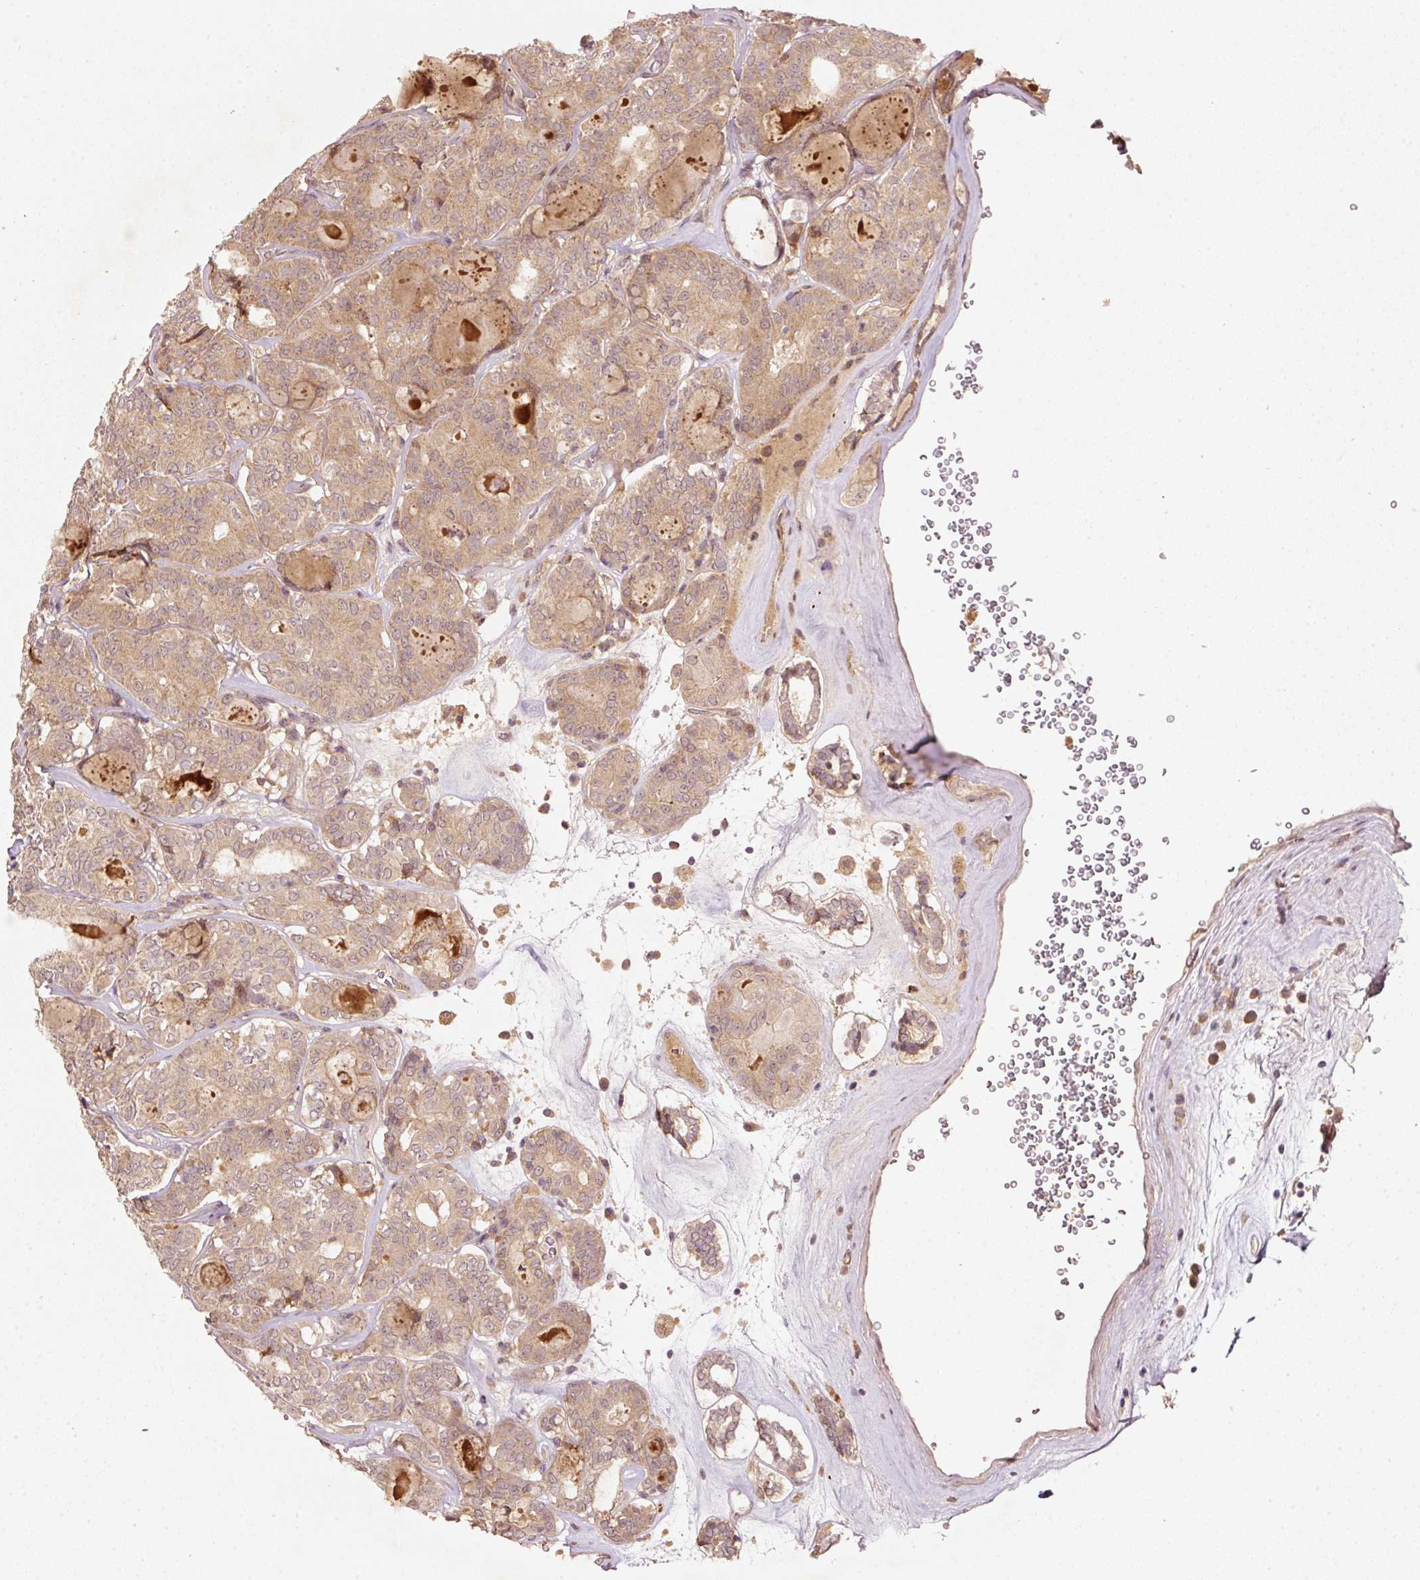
{"staining": {"intensity": "moderate", "quantity": ">75%", "location": "cytoplasmic/membranous"}, "tissue": "thyroid cancer", "cell_type": "Tumor cells", "image_type": "cancer", "snomed": [{"axis": "morphology", "description": "Papillary adenocarcinoma, NOS"}, {"axis": "topography", "description": "Thyroid gland"}], "caption": "Thyroid cancer stained for a protein demonstrates moderate cytoplasmic/membranous positivity in tumor cells.", "gene": "PCDHB1", "patient": {"sex": "female", "age": 72}}